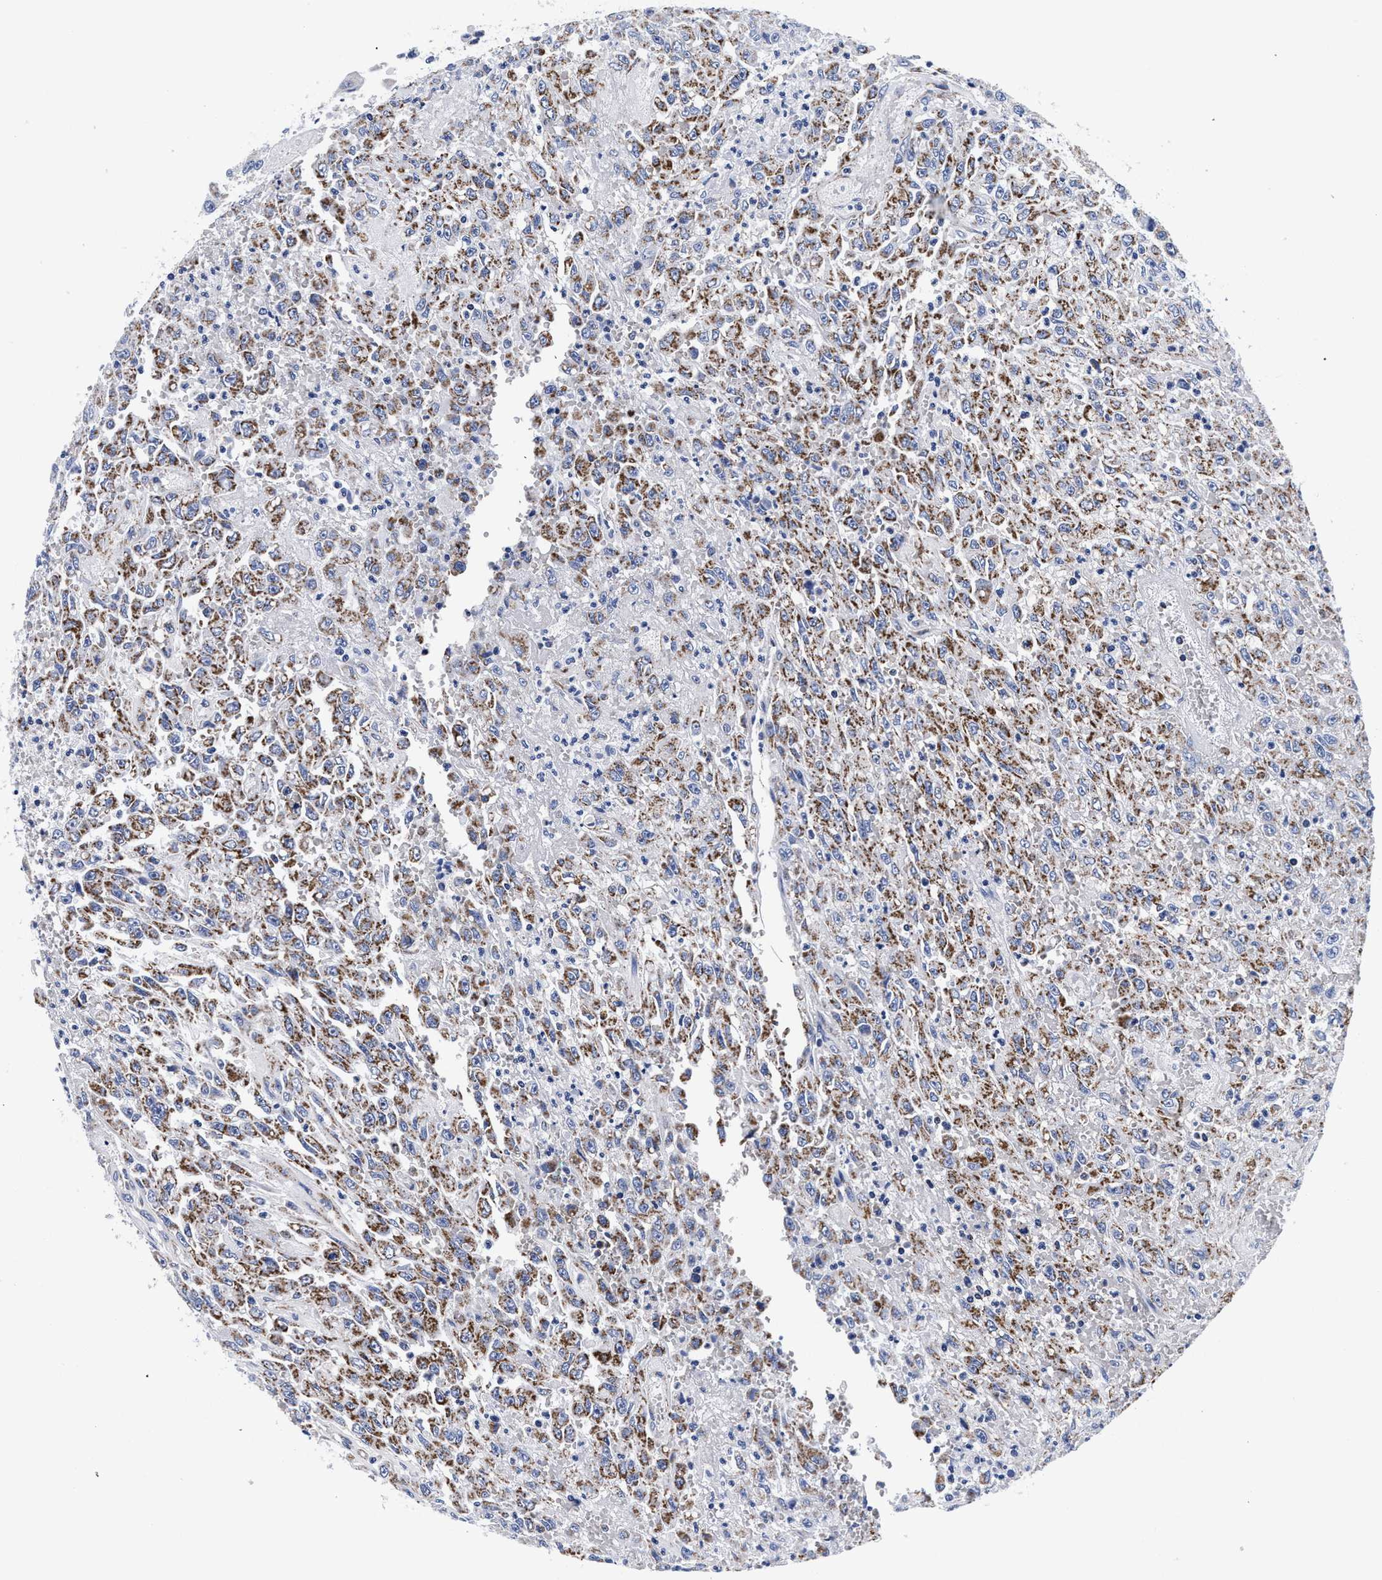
{"staining": {"intensity": "moderate", "quantity": ">75%", "location": "cytoplasmic/membranous"}, "tissue": "urothelial cancer", "cell_type": "Tumor cells", "image_type": "cancer", "snomed": [{"axis": "morphology", "description": "Urothelial carcinoma, High grade"}, {"axis": "topography", "description": "Urinary bladder"}], "caption": "The immunohistochemical stain highlights moderate cytoplasmic/membranous staining in tumor cells of urothelial cancer tissue.", "gene": "RAB3B", "patient": {"sex": "male", "age": 46}}